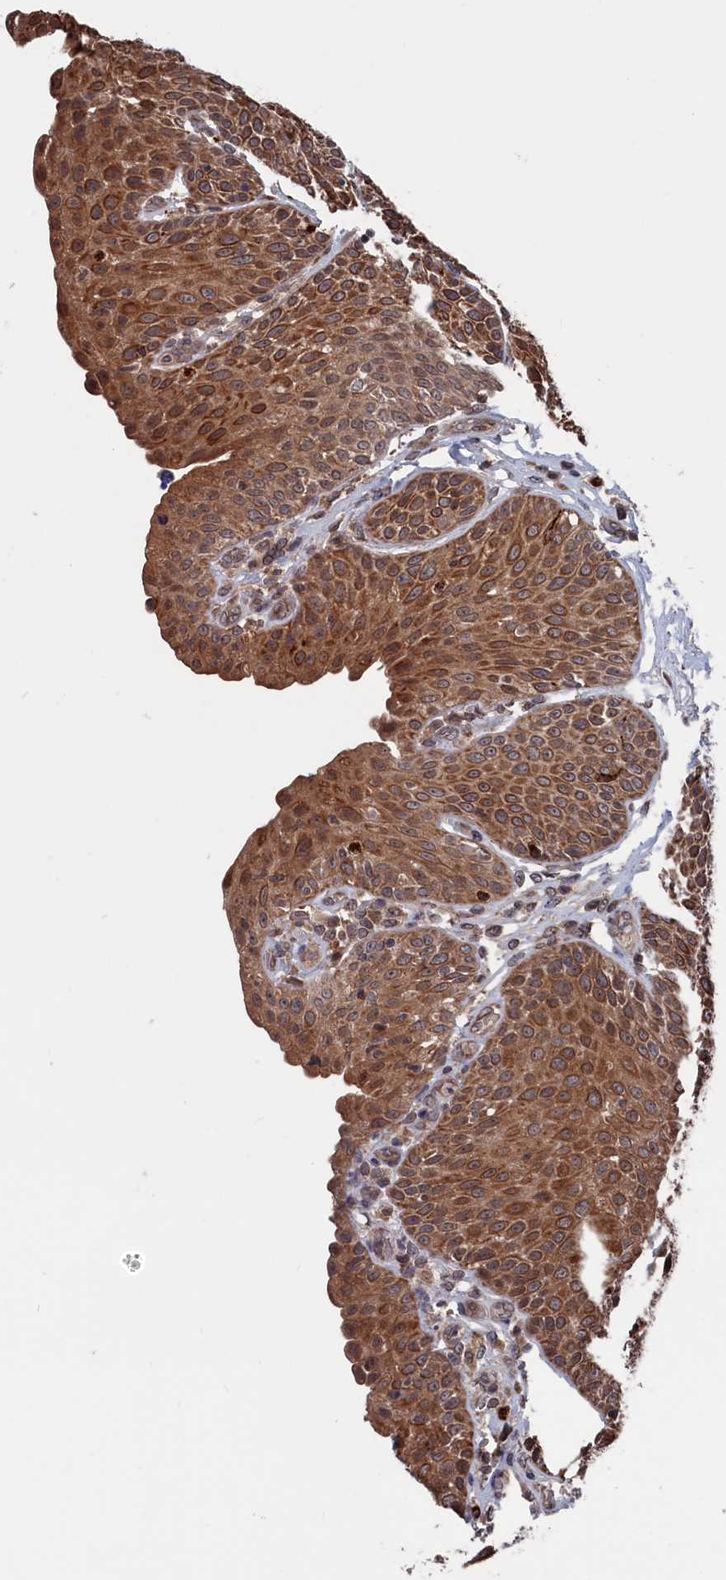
{"staining": {"intensity": "moderate", "quantity": ">75%", "location": "cytoplasmic/membranous,nuclear"}, "tissue": "urinary bladder", "cell_type": "Urothelial cells", "image_type": "normal", "snomed": [{"axis": "morphology", "description": "Normal tissue, NOS"}, {"axis": "topography", "description": "Urinary bladder"}], "caption": "Immunohistochemical staining of benign human urinary bladder displays moderate cytoplasmic/membranous,nuclear protein staining in approximately >75% of urothelial cells.", "gene": "PDE12", "patient": {"sex": "female", "age": 62}}